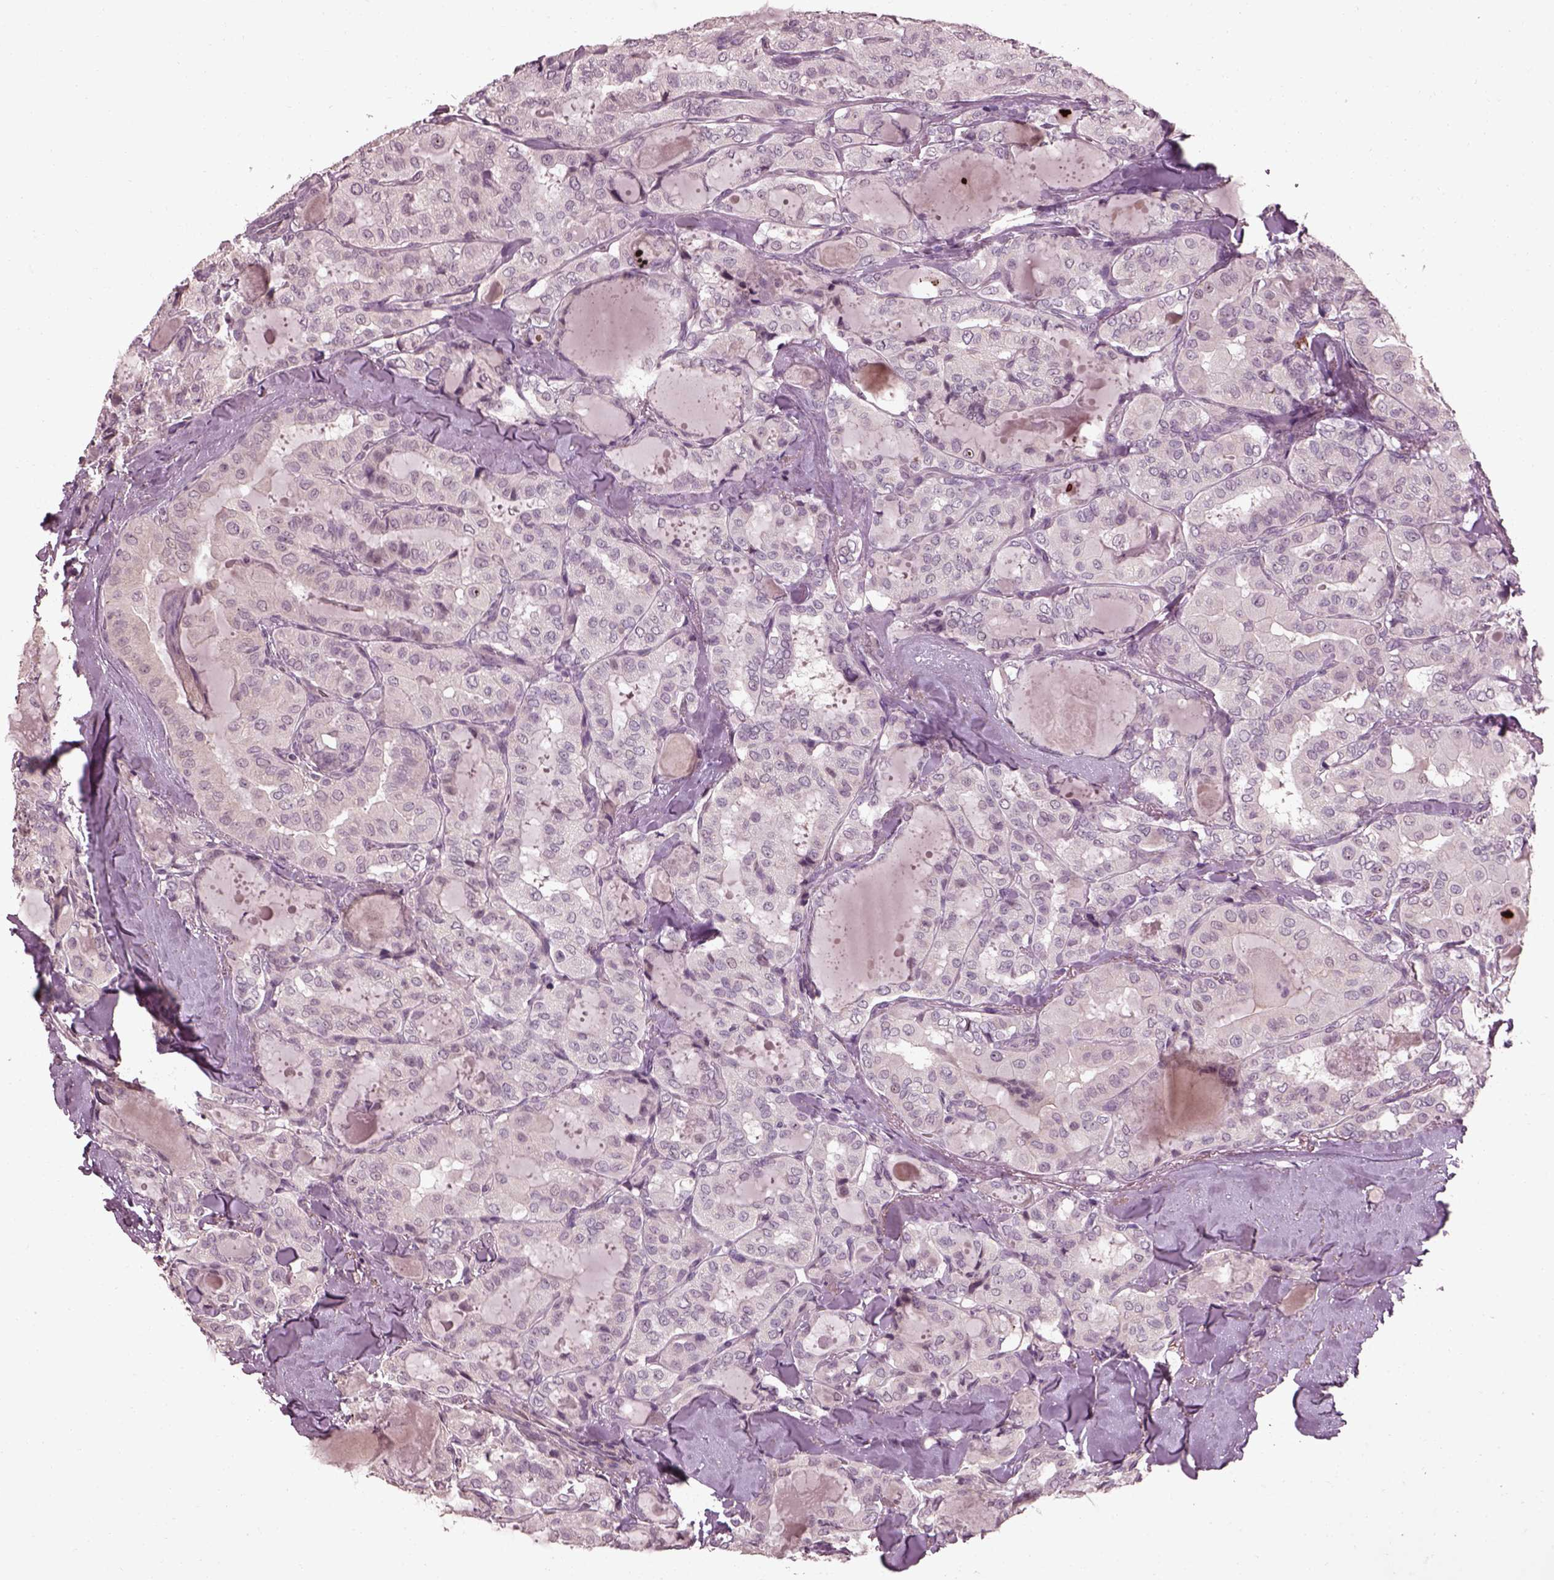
{"staining": {"intensity": "negative", "quantity": "none", "location": "none"}, "tissue": "thyroid cancer", "cell_type": "Tumor cells", "image_type": "cancer", "snomed": [{"axis": "morphology", "description": "Papillary adenocarcinoma, NOS"}, {"axis": "topography", "description": "Thyroid gland"}], "caption": "Histopathology image shows no protein expression in tumor cells of thyroid cancer tissue.", "gene": "EFEMP1", "patient": {"sex": "female", "age": 41}}